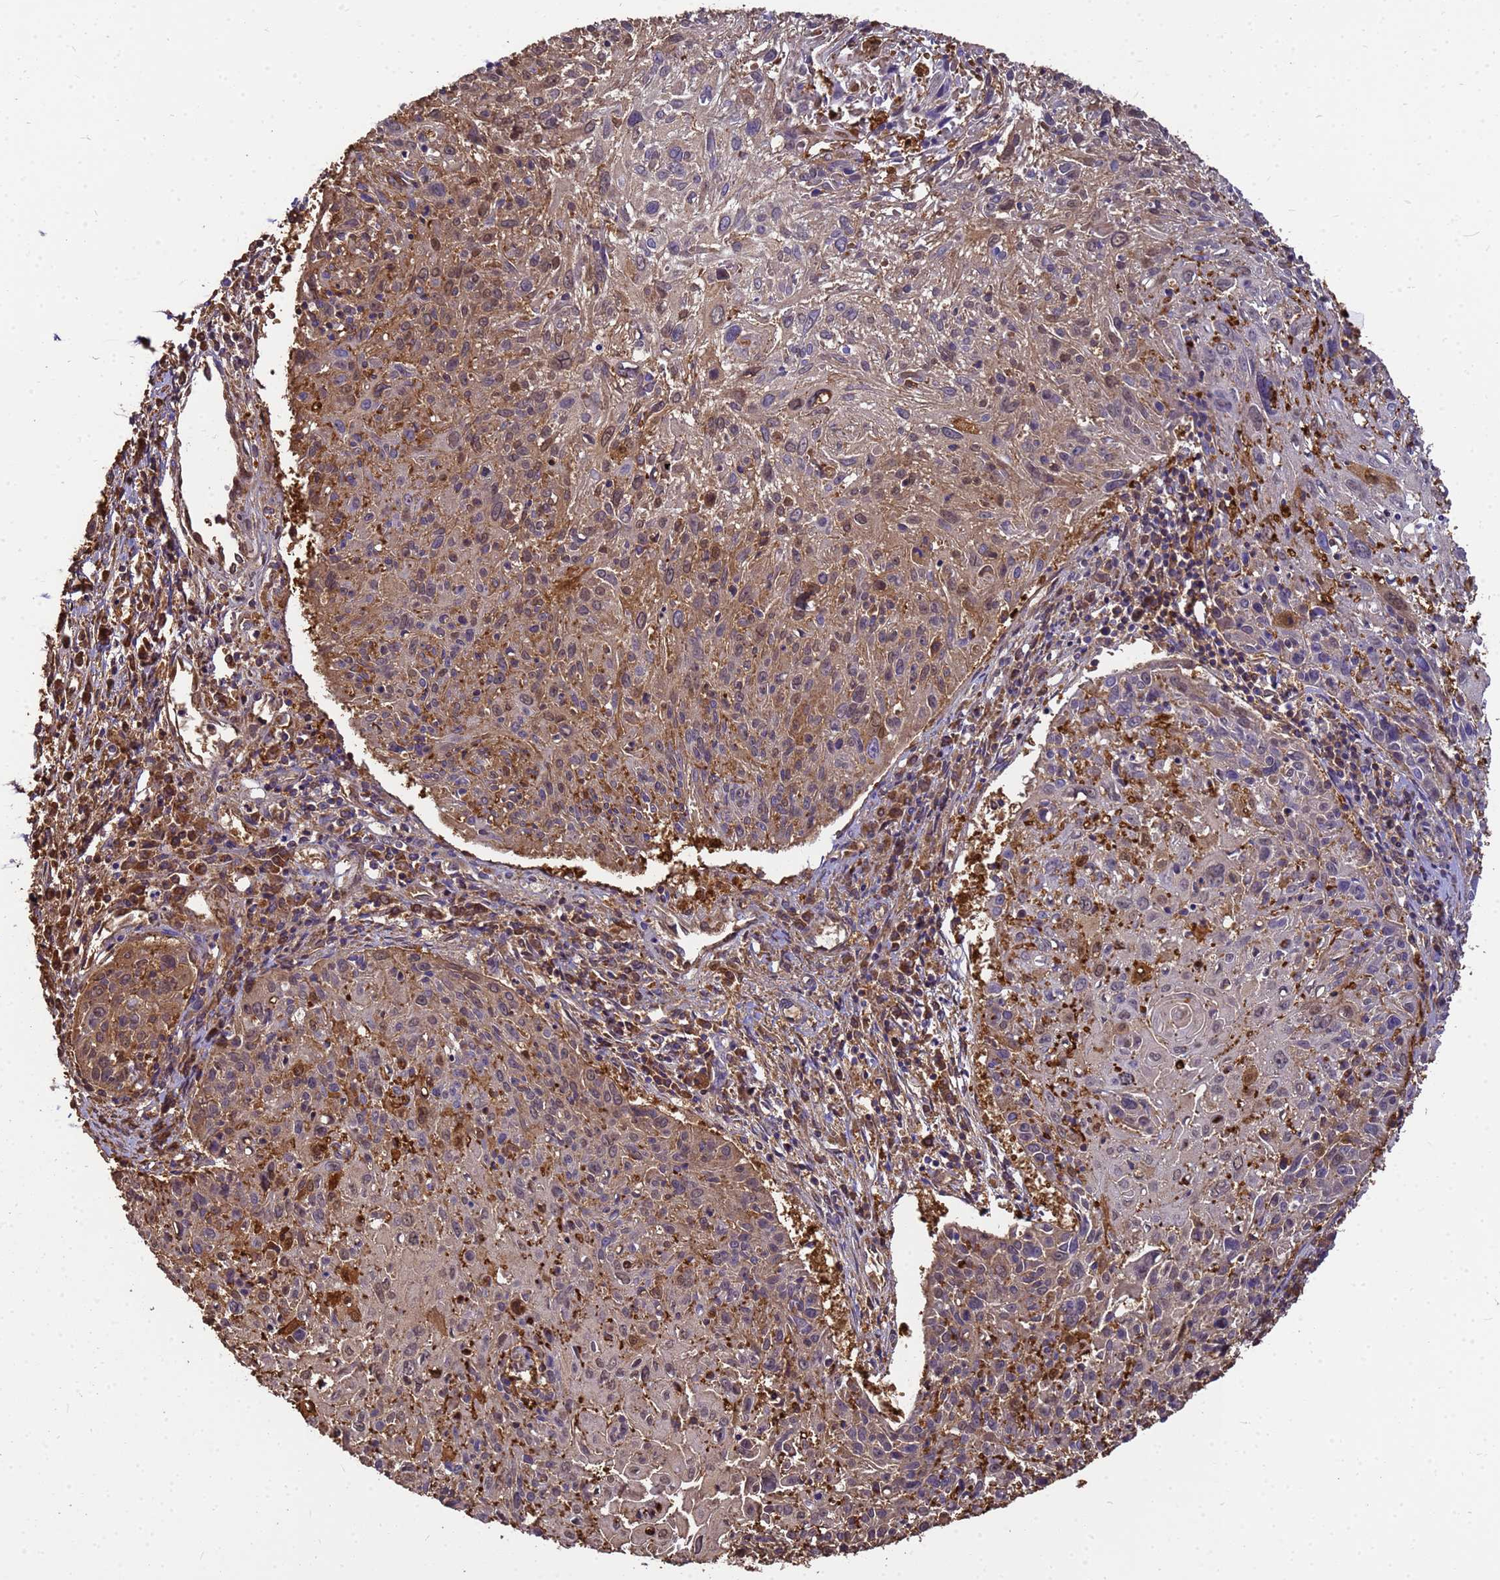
{"staining": {"intensity": "weak", "quantity": "25%-75%", "location": "cytoplasmic/membranous"}, "tissue": "cervical cancer", "cell_type": "Tumor cells", "image_type": "cancer", "snomed": [{"axis": "morphology", "description": "Squamous cell carcinoma, NOS"}, {"axis": "topography", "description": "Cervix"}], "caption": "Approximately 25%-75% of tumor cells in human cervical squamous cell carcinoma demonstrate weak cytoplasmic/membranous protein expression as visualized by brown immunohistochemical staining.", "gene": "ZNF235", "patient": {"sex": "female", "age": 51}}